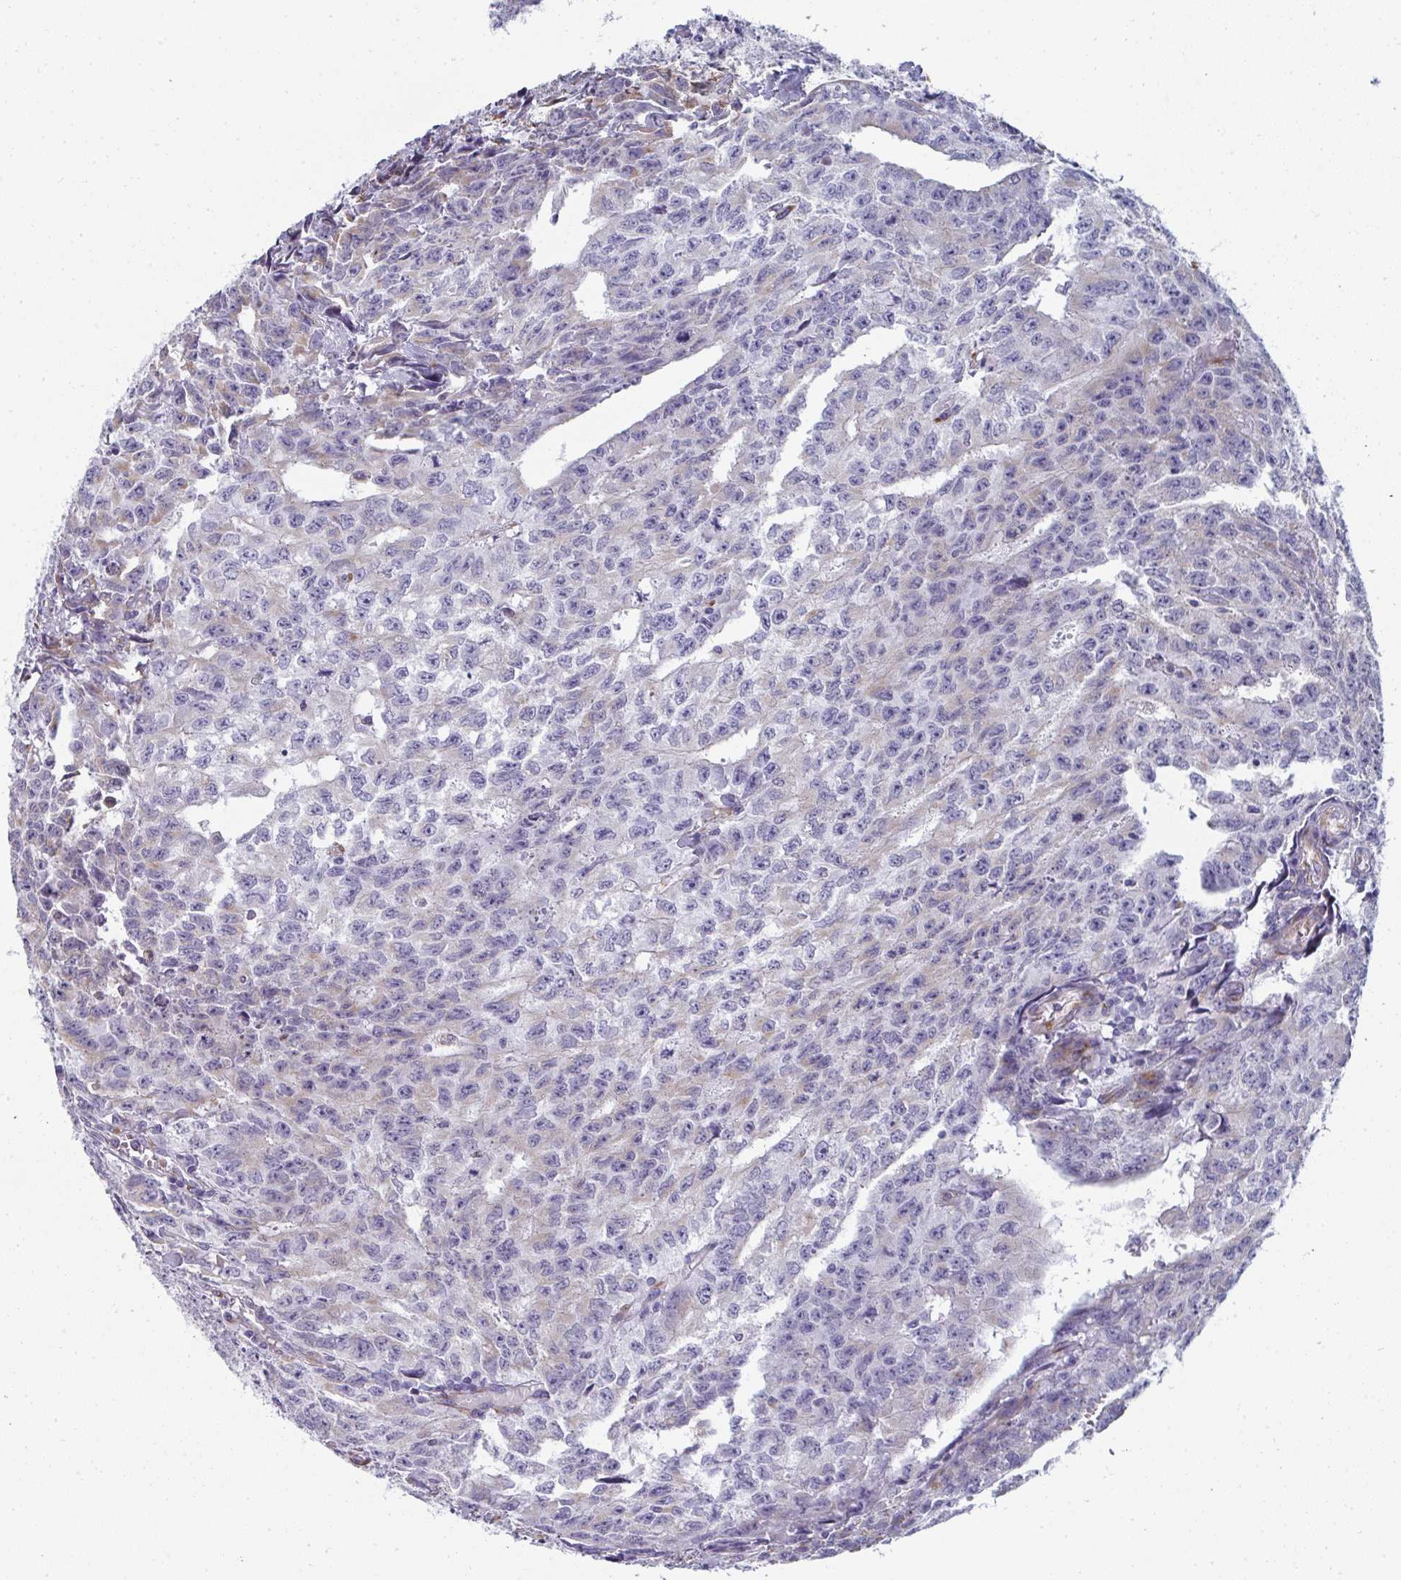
{"staining": {"intensity": "weak", "quantity": "<25%", "location": "cytoplasmic/membranous"}, "tissue": "testis cancer", "cell_type": "Tumor cells", "image_type": "cancer", "snomed": [{"axis": "morphology", "description": "Carcinoma, Embryonal, NOS"}, {"axis": "morphology", "description": "Teratoma, malignant, NOS"}, {"axis": "topography", "description": "Testis"}], "caption": "Tumor cells are negative for brown protein staining in embryonal carcinoma (testis).", "gene": "SHROOM1", "patient": {"sex": "male", "age": 24}}